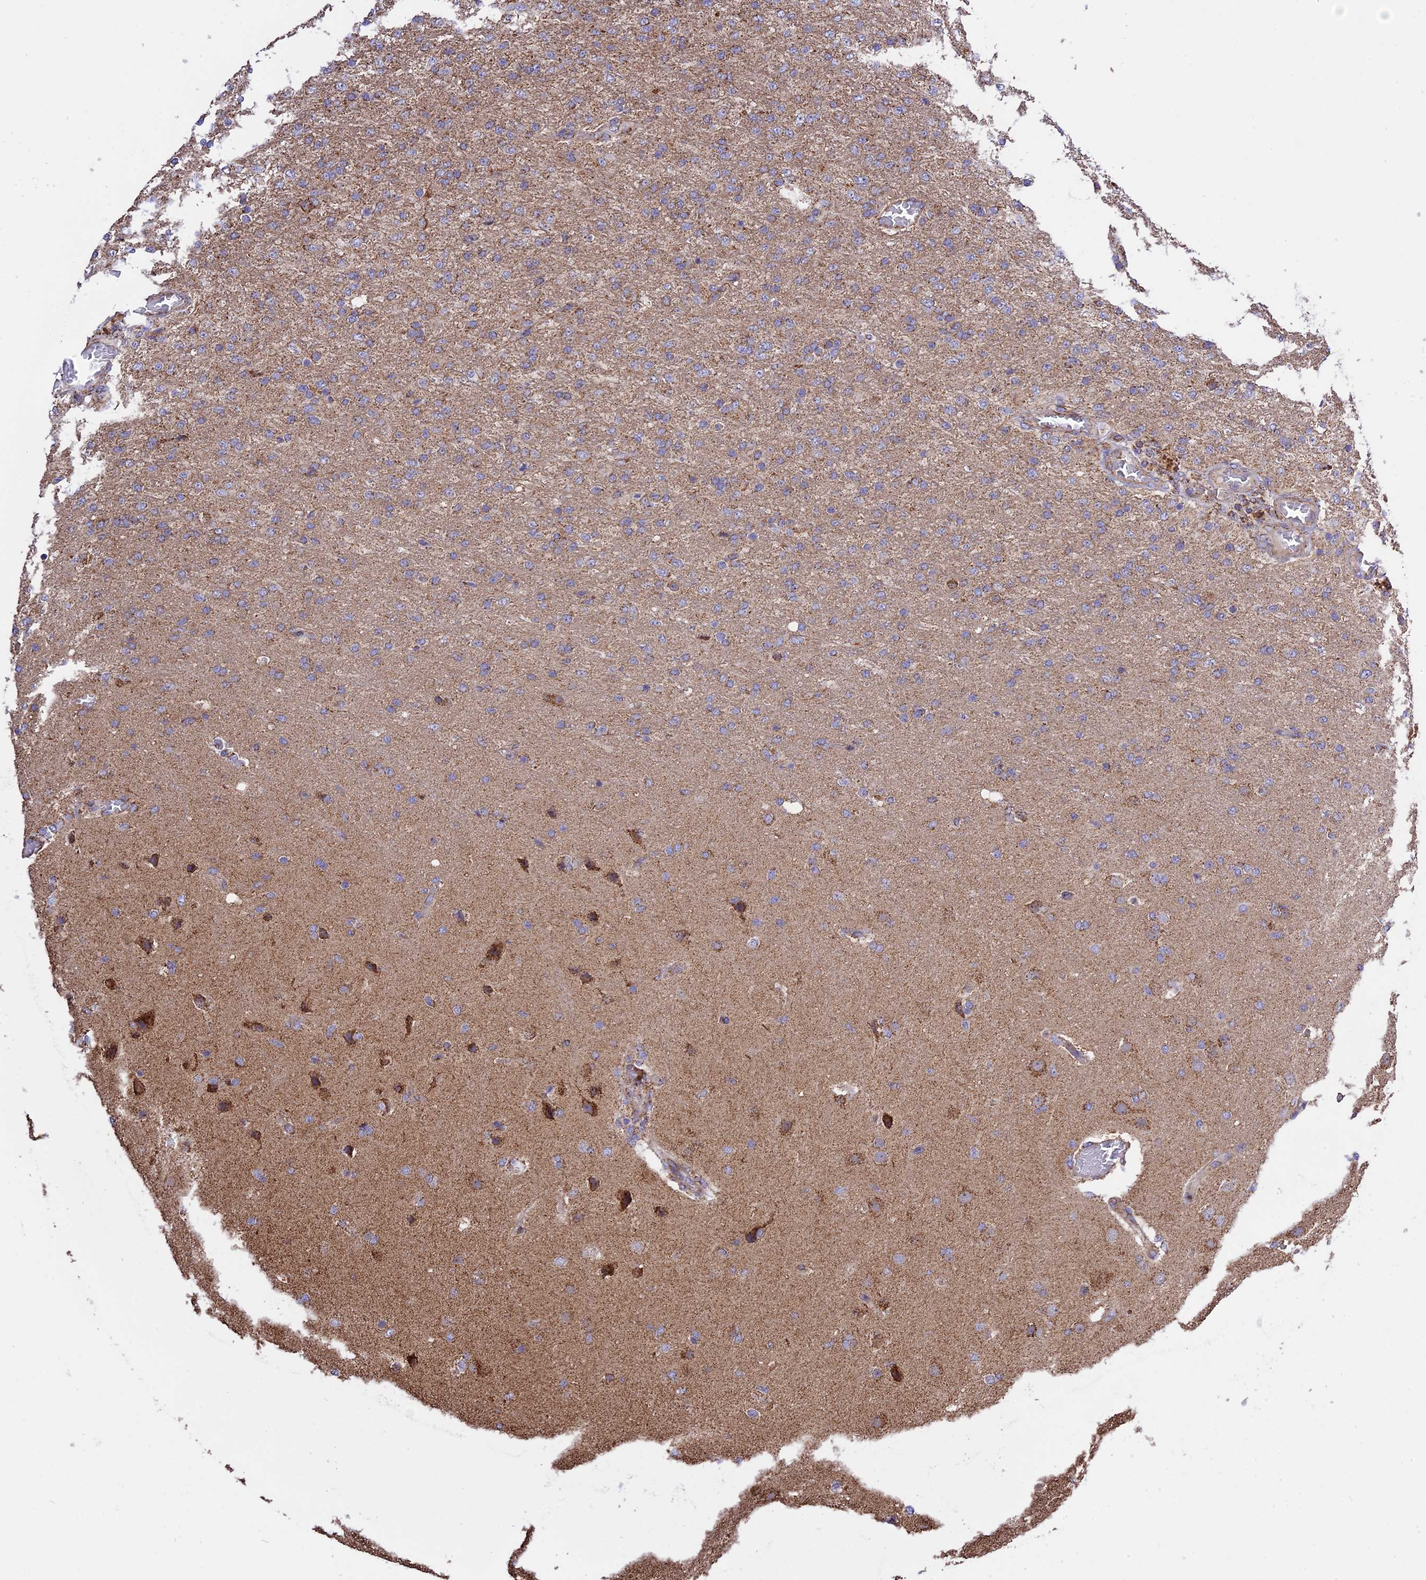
{"staining": {"intensity": "moderate", "quantity": "<25%", "location": "cytoplasmic/membranous"}, "tissue": "glioma", "cell_type": "Tumor cells", "image_type": "cancer", "snomed": [{"axis": "morphology", "description": "Glioma, malignant, High grade"}, {"axis": "topography", "description": "Brain"}], "caption": "A low amount of moderate cytoplasmic/membranous expression is seen in about <25% of tumor cells in malignant glioma (high-grade) tissue.", "gene": "TTC4", "patient": {"sex": "female", "age": 74}}